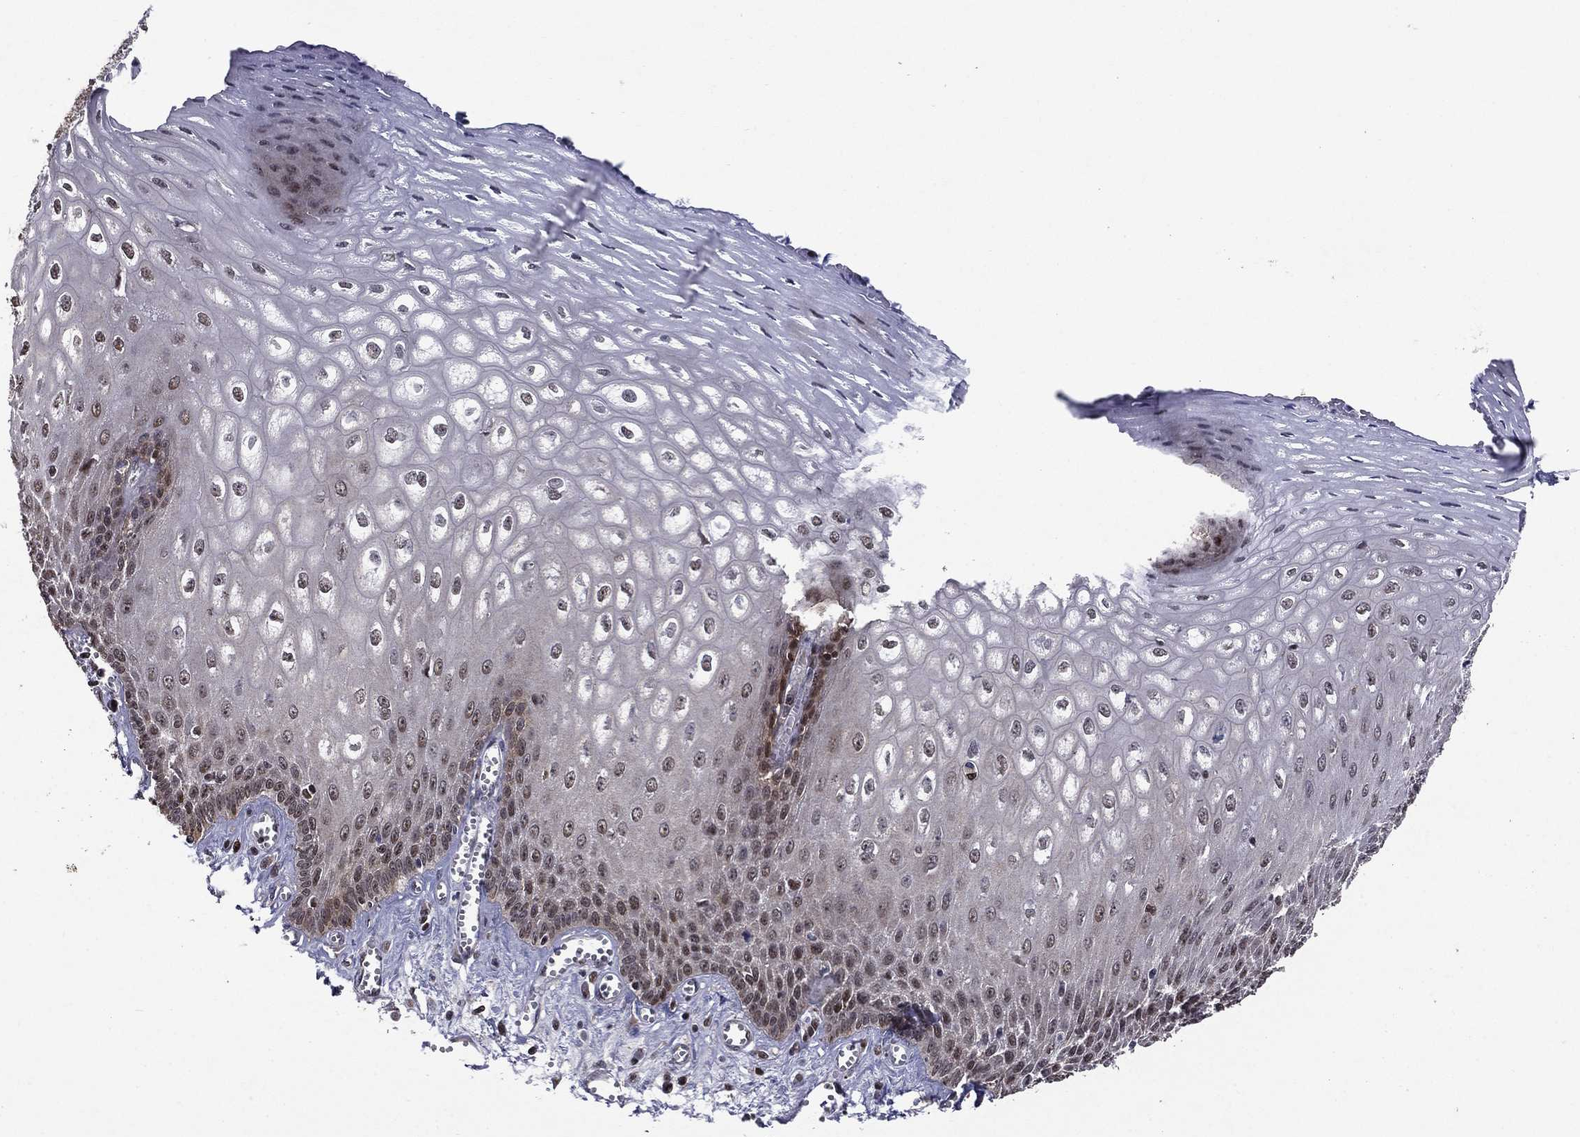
{"staining": {"intensity": "moderate", "quantity": "25%-75%", "location": "nuclear"}, "tissue": "esophagus", "cell_type": "Squamous epithelial cells", "image_type": "normal", "snomed": [{"axis": "morphology", "description": "Normal tissue, NOS"}, {"axis": "topography", "description": "Esophagus"}], "caption": "Immunohistochemistry (IHC) image of unremarkable esophagus: esophagus stained using immunohistochemistry (IHC) shows medium levels of moderate protein expression localized specifically in the nuclear of squamous epithelial cells, appearing as a nuclear brown color.", "gene": "APPBP2", "patient": {"sex": "male", "age": 58}}